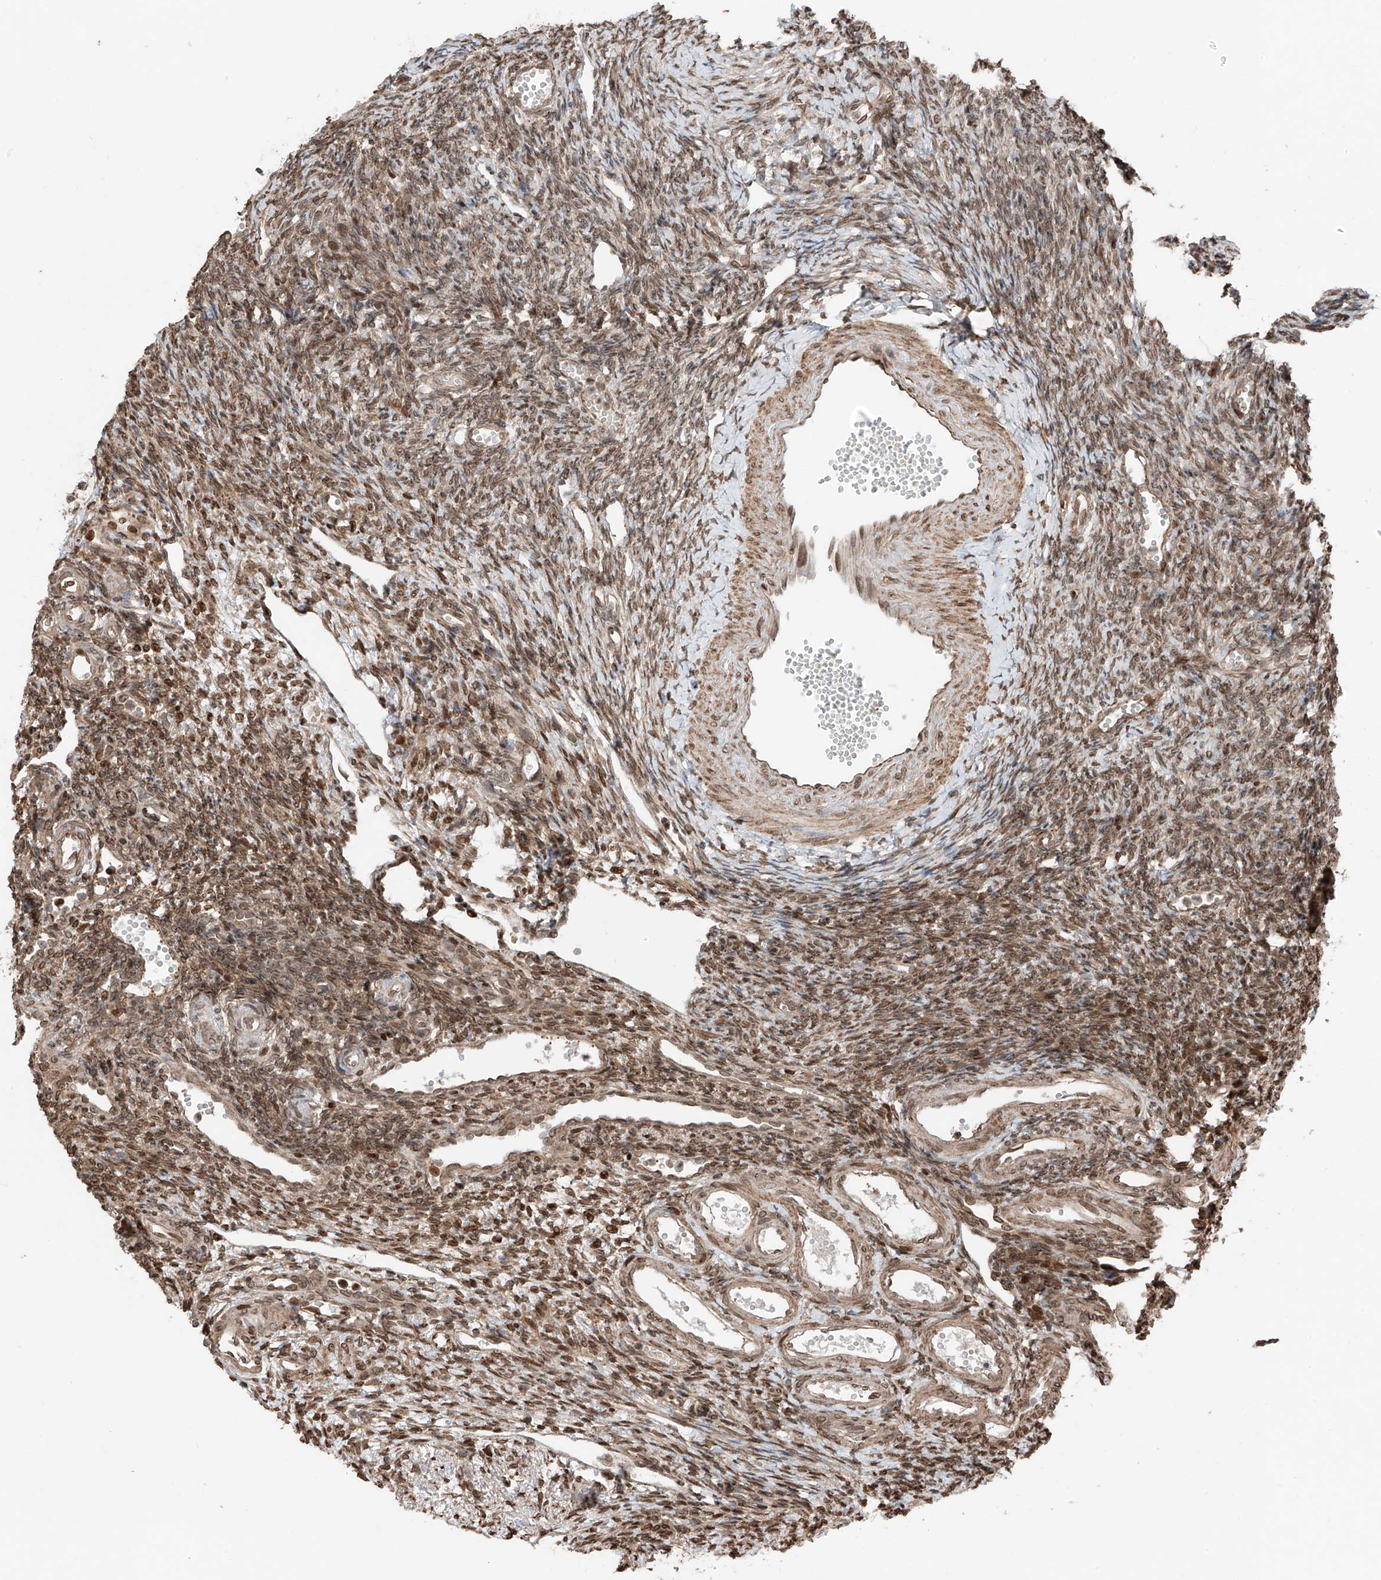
{"staining": {"intensity": "strong", "quantity": ">75%", "location": "cytoplasmic/membranous"}, "tissue": "ovary", "cell_type": "Follicle cells", "image_type": "normal", "snomed": [{"axis": "morphology", "description": "Normal tissue, NOS"}, {"axis": "morphology", "description": "Cyst, NOS"}, {"axis": "topography", "description": "Ovary"}], "caption": "Immunohistochemistry (IHC) photomicrograph of unremarkable ovary: ovary stained using IHC demonstrates high levels of strong protein expression localized specifically in the cytoplasmic/membranous of follicle cells, appearing as a cytoplasmic/membranous brown color.", "gene": "CEP162", "patient": {"sex": "female", "age": 33}}